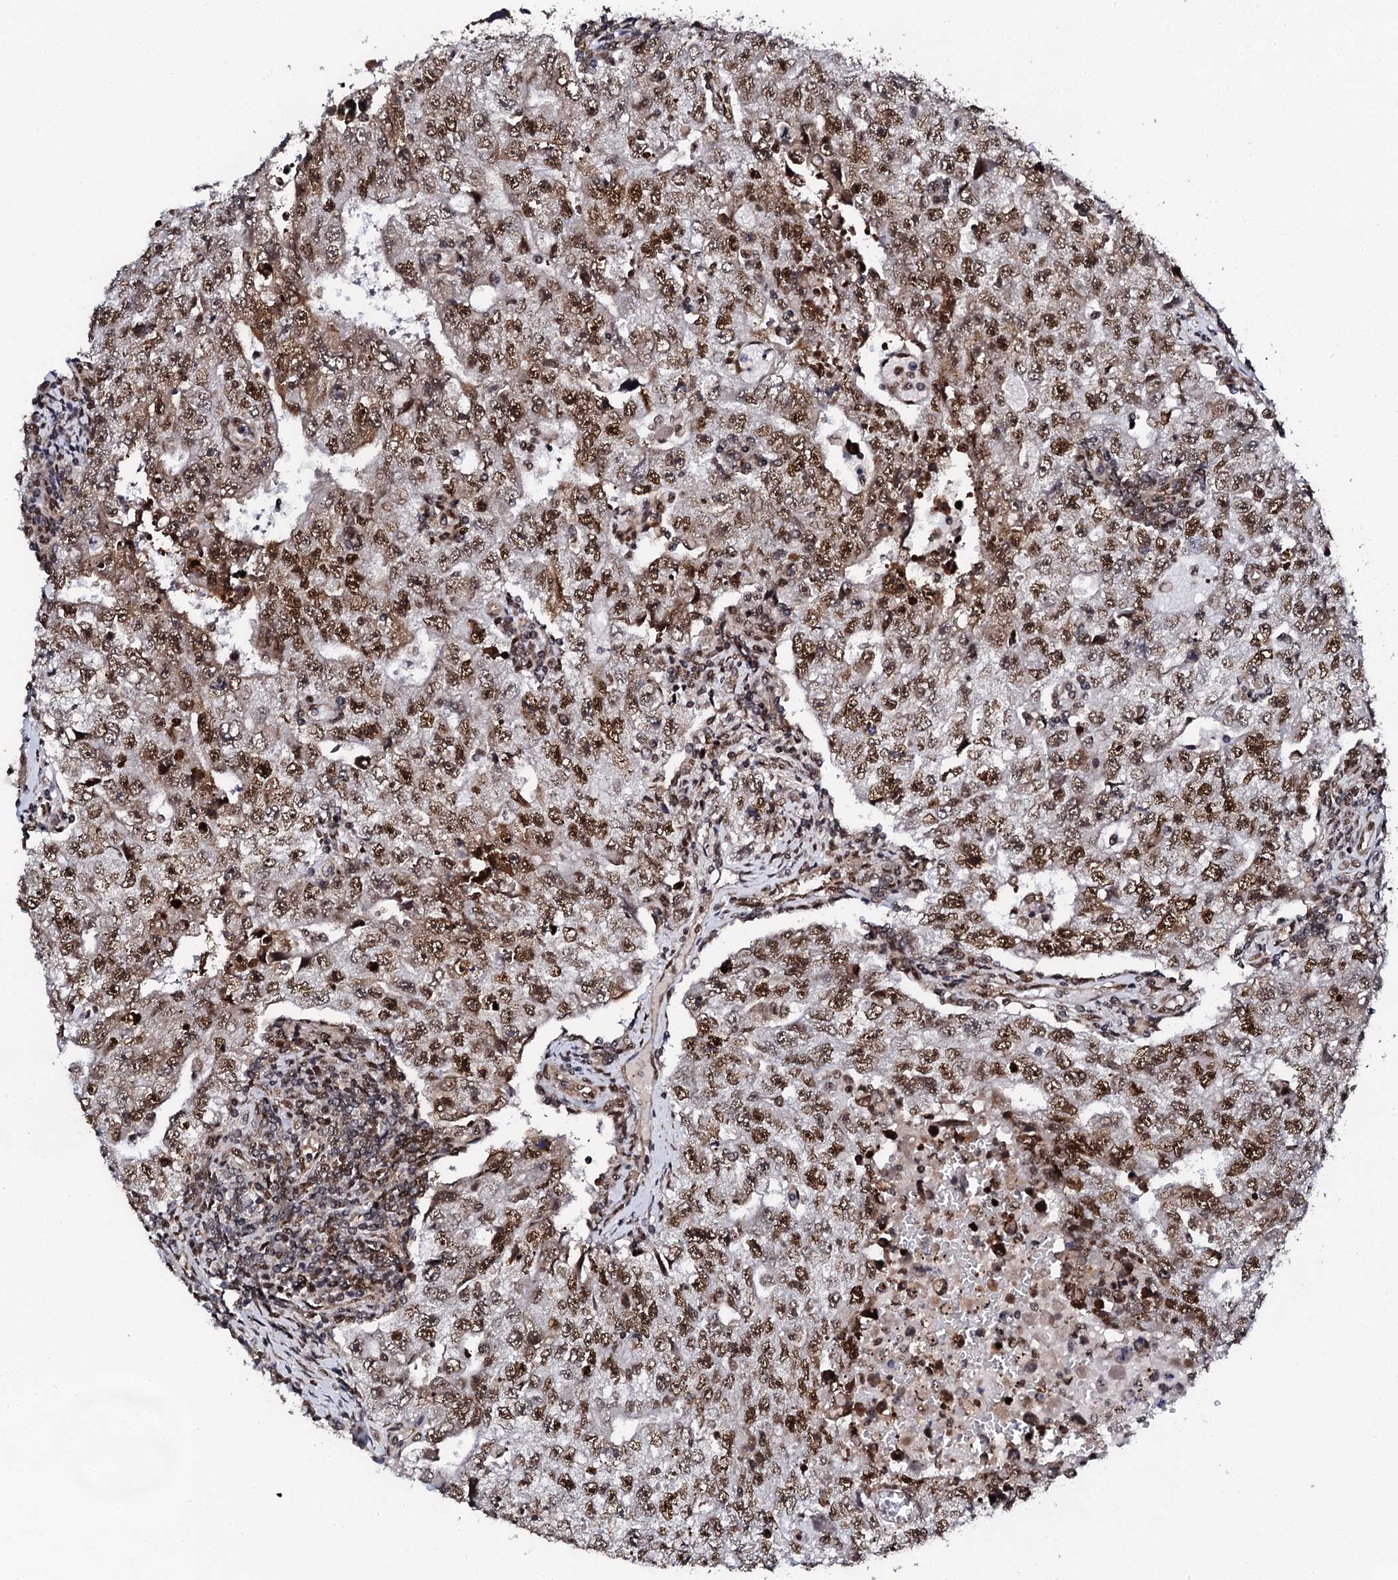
{"staining": {"intensity": "moderate", "quantity": ">75%", "location": "nuclear"}, "tissue": "testis cancer", "cell_type": "Tumor cells", "image_type": "cancer", "snomed": [{"axis": "morphology", "description": "Carcinoma, Embryonal, NOS"}, {"axis": "topography", "description": "Testis"}], "caption": "Protein analysis of testis embryonal carcinoma tissue shows moderate nuclear staining in approximately >75% of tumor cells. Immunohistochemistry stains the protein of interest in brown and the nuclei are stained blue.", "gene": "CSTF3", "patient": {"sex": "male", "age": 17}}